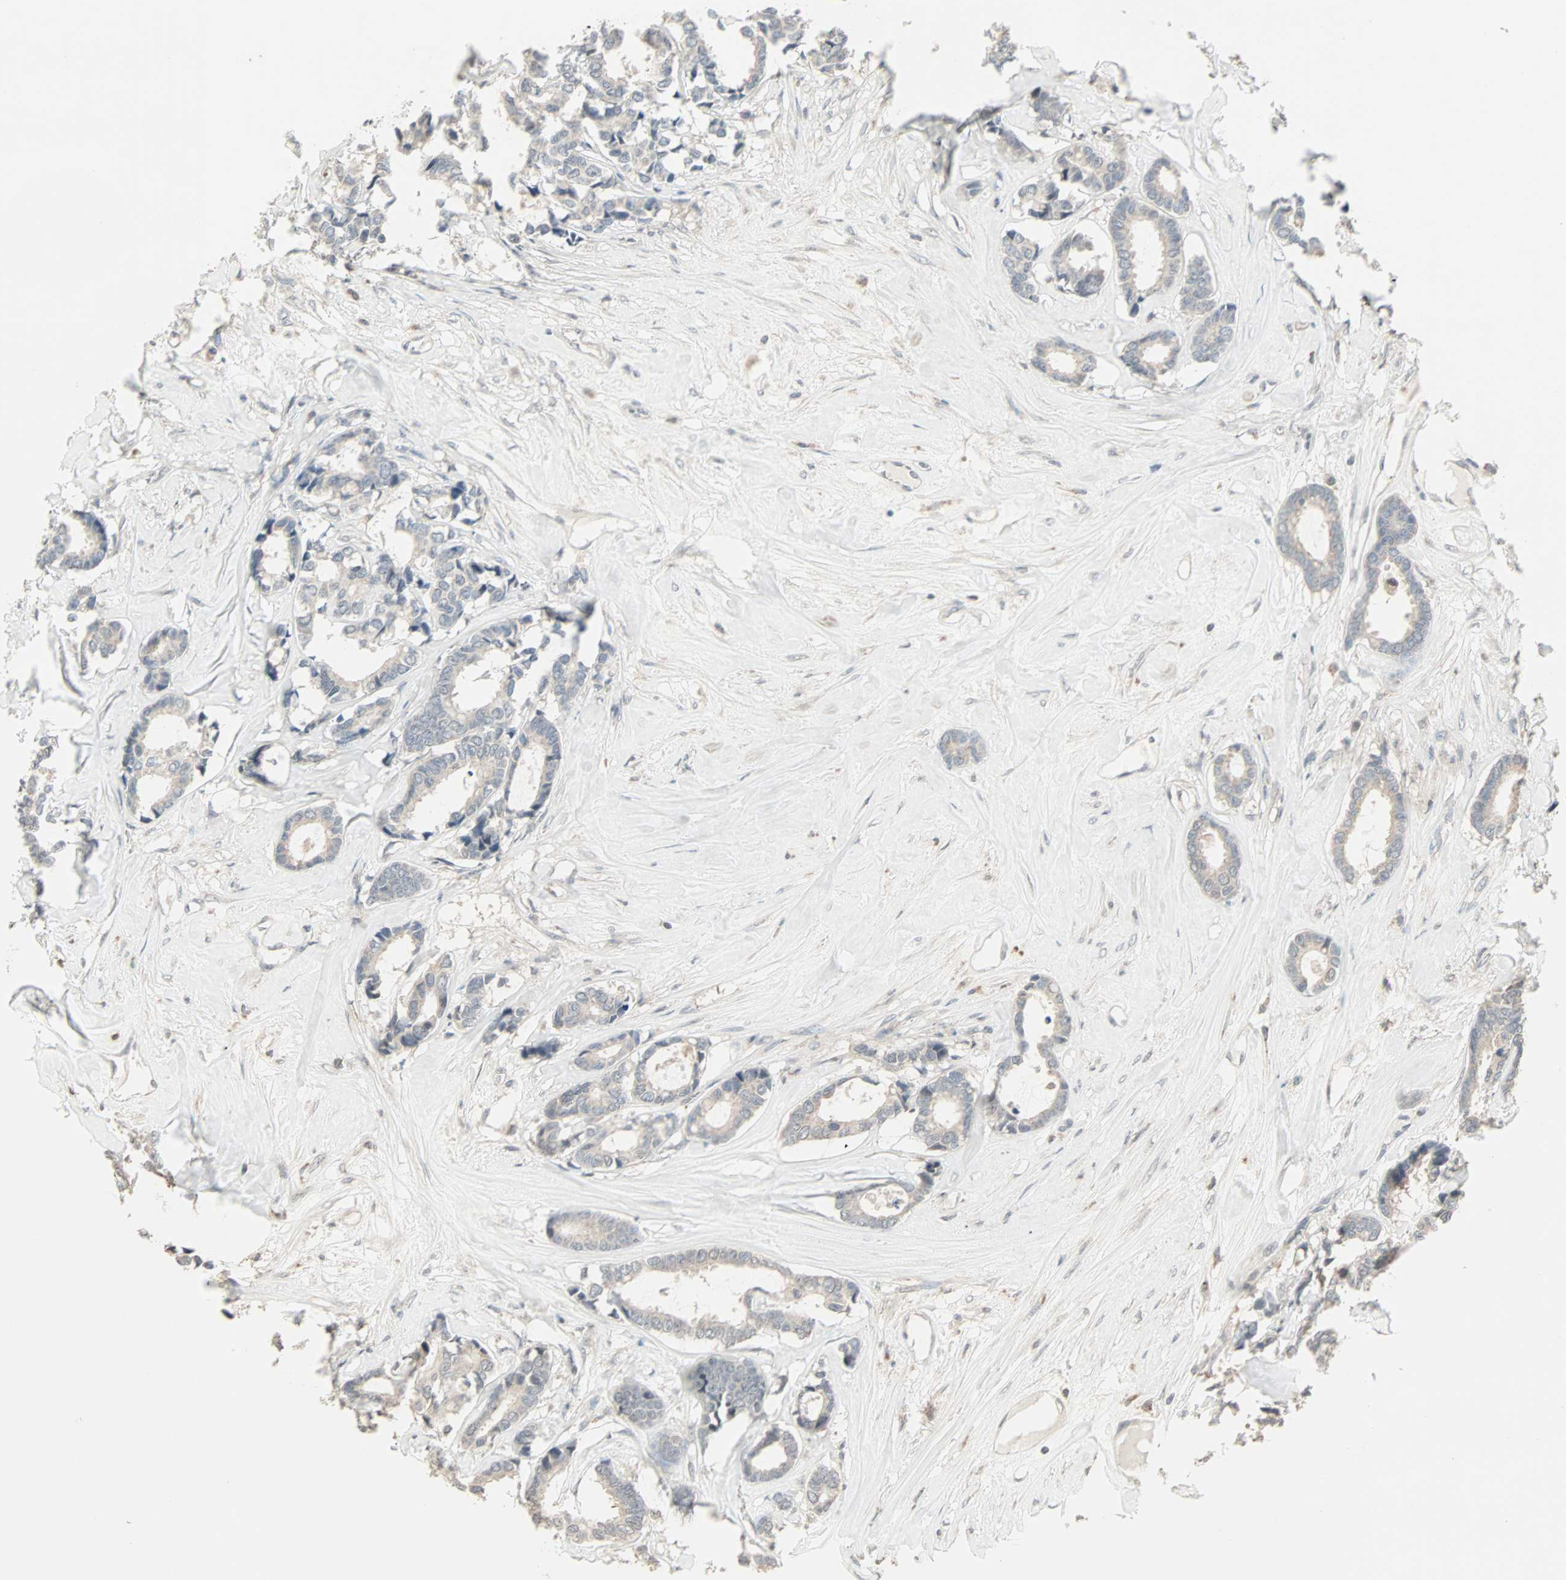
{"staining": {"intensity": "weak", "quantity": ">75%", "location": "cytoplasmic/membranous"}, "tissue": "breast cancer", "cell_type": "Tumor cells", "image_type": "cancer", "snomed": [{"axis": "morphology", "description": "Duct carcinoma"}, {"axis": "topography", "description": "Breast"}], "caption": "Protein expression analysis of human breast cancer (invasive ductal carcinoma) reveals weak cytoplasmic/membranous staining in about >75% of tumor cells. Immunohistochemistry (ihc) stains the protein in brown and the nuclei are stained blue.", "gene": "KDM4A", "patient": {"sex": "female", "age": 87}}